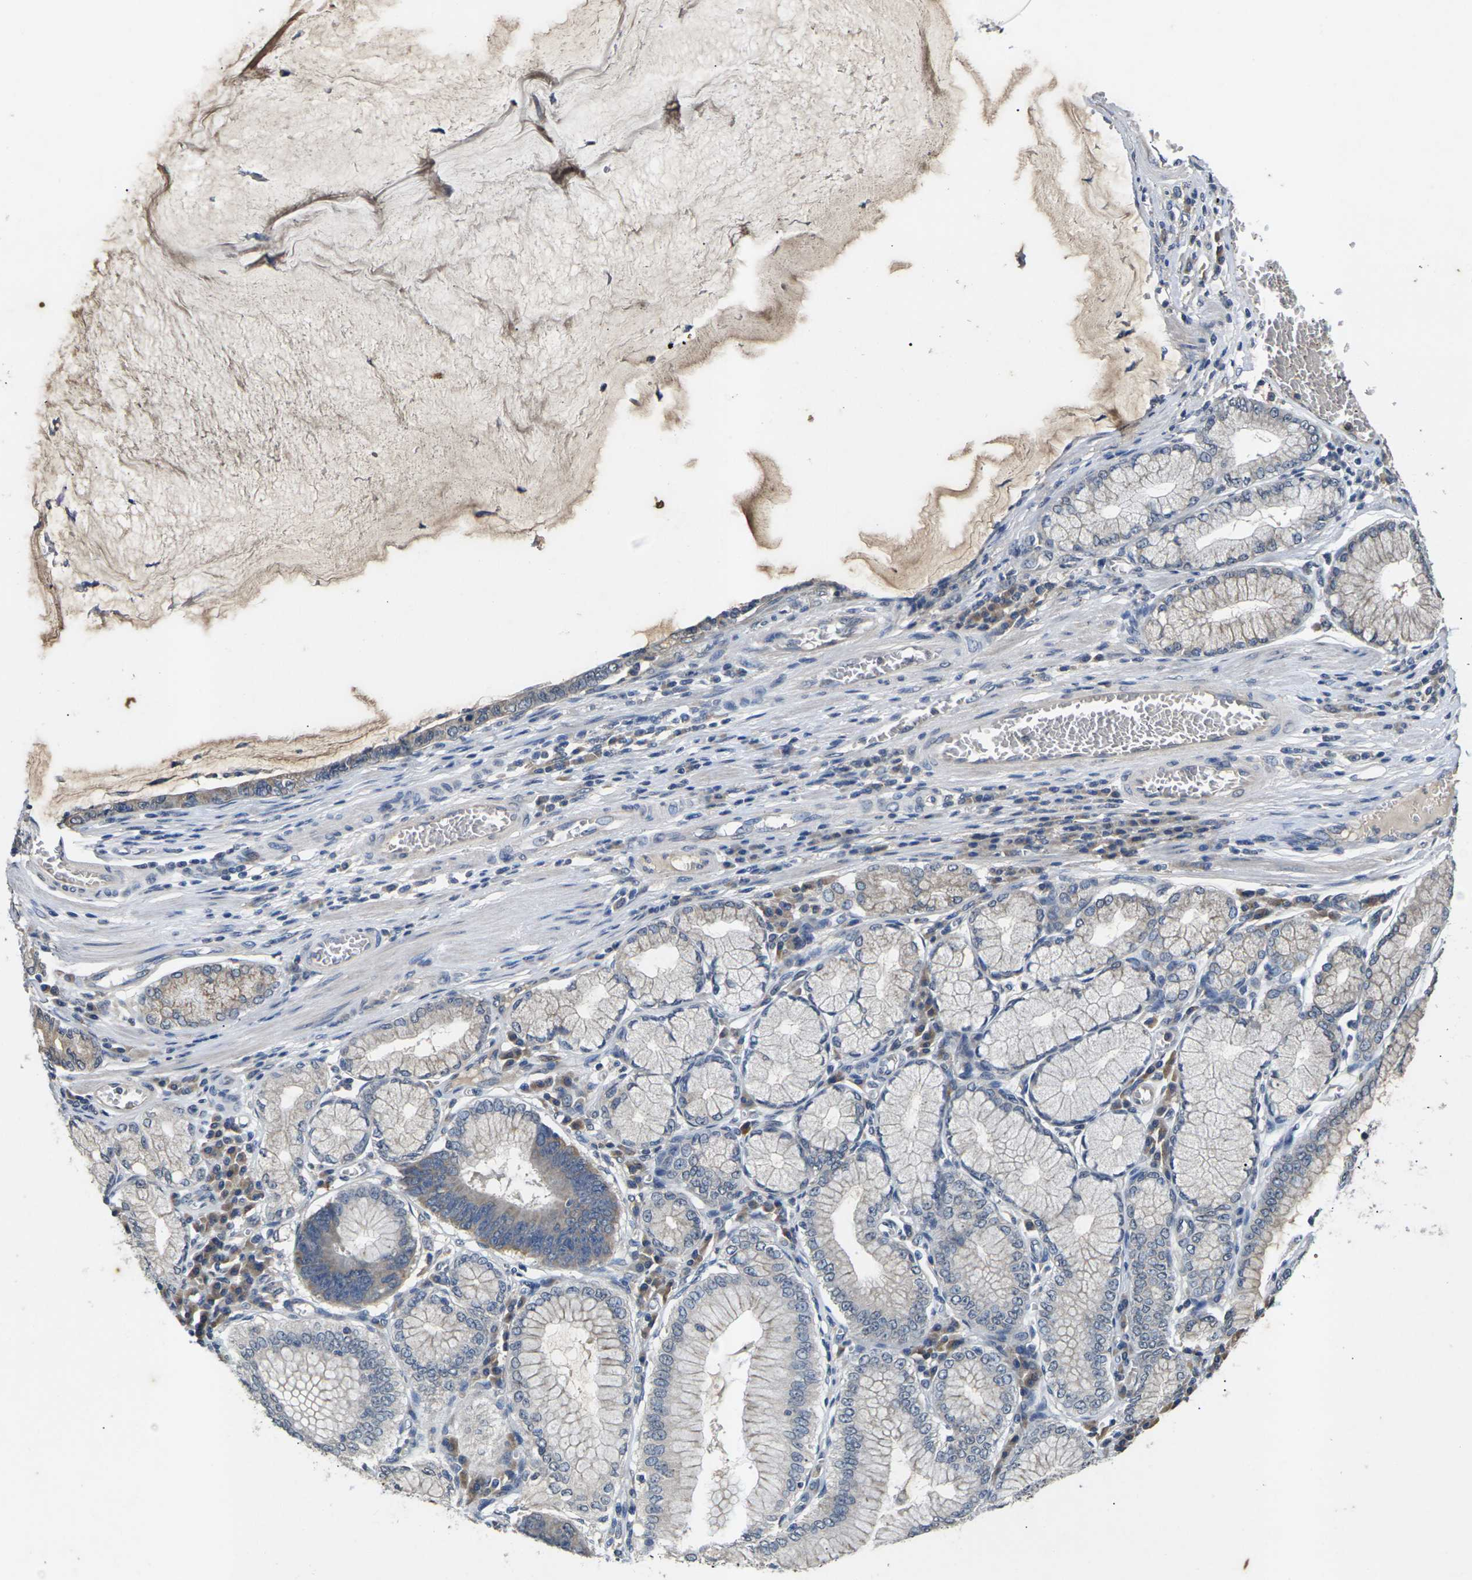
{"staining": {"intensity": "weak", "quantity": "<25%", "location": "cytoplasmic/membranous"}, "tissue": "stomach cancer", "cell_type": "Tumor cells", "image_type": "cancer", "snomed": [{"axis": "morphology", "description": "Adenocarcinoma, NOS"}, {"axis": "topography", "description": "Stomach"}], "caption": "A high-resolution photomicrograph shows IHC staining of stomach cancer, which demonstrates no significant staining in tumor cells. (DAB (3,3'-diaminobenzidine) immunohistochemistry, high magnification).", "gene": "SLC2A2", "patient": {"sex": "male", "age": 59}}